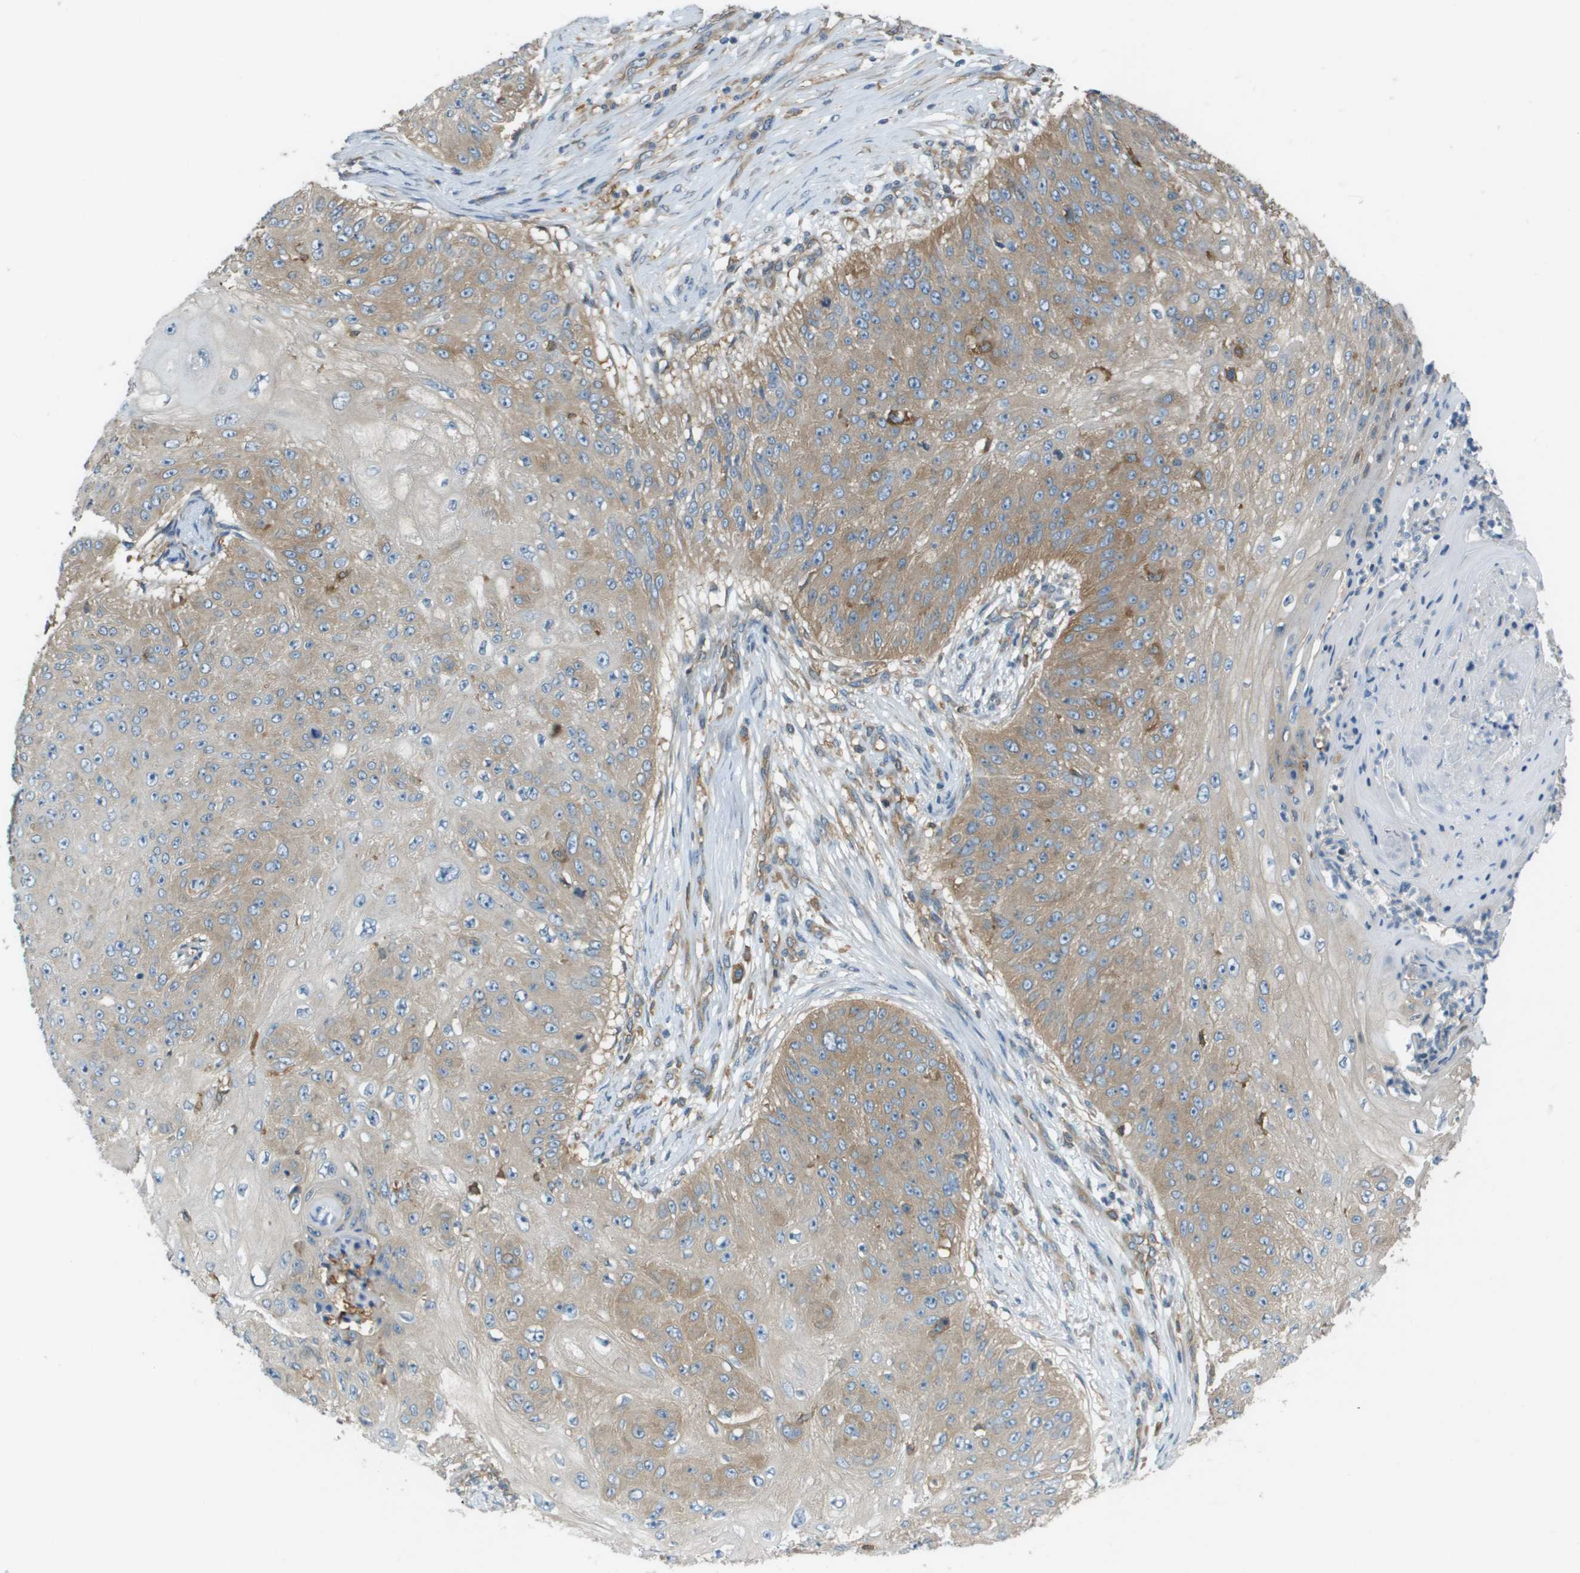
{"staining": {"intensity": "moderate", "quantity": "25%-75%", "location": "cytoplasmic/membranous"}, "tissue": "skin cancer", "cell_type": "Tumor cells", "image_type": "cancer", "snomed": [{"axis": "morphology", "description": "Squamous cell carcinoma, NOS"}, {"axis": "topography", "description": "Skin"}], "caption": "Immunohistochemical staining of human skin cancer (squamous cell carcinoma) demonstrates medium levels of moderate cytoplasmic/membranous positivity in about 25%-75% of tumor cells. (brown staining indicates protein expression, while blue staining denotes nuclei).", "gene": "CORO1B", "patient": {"sex": "female", "age": 80}}